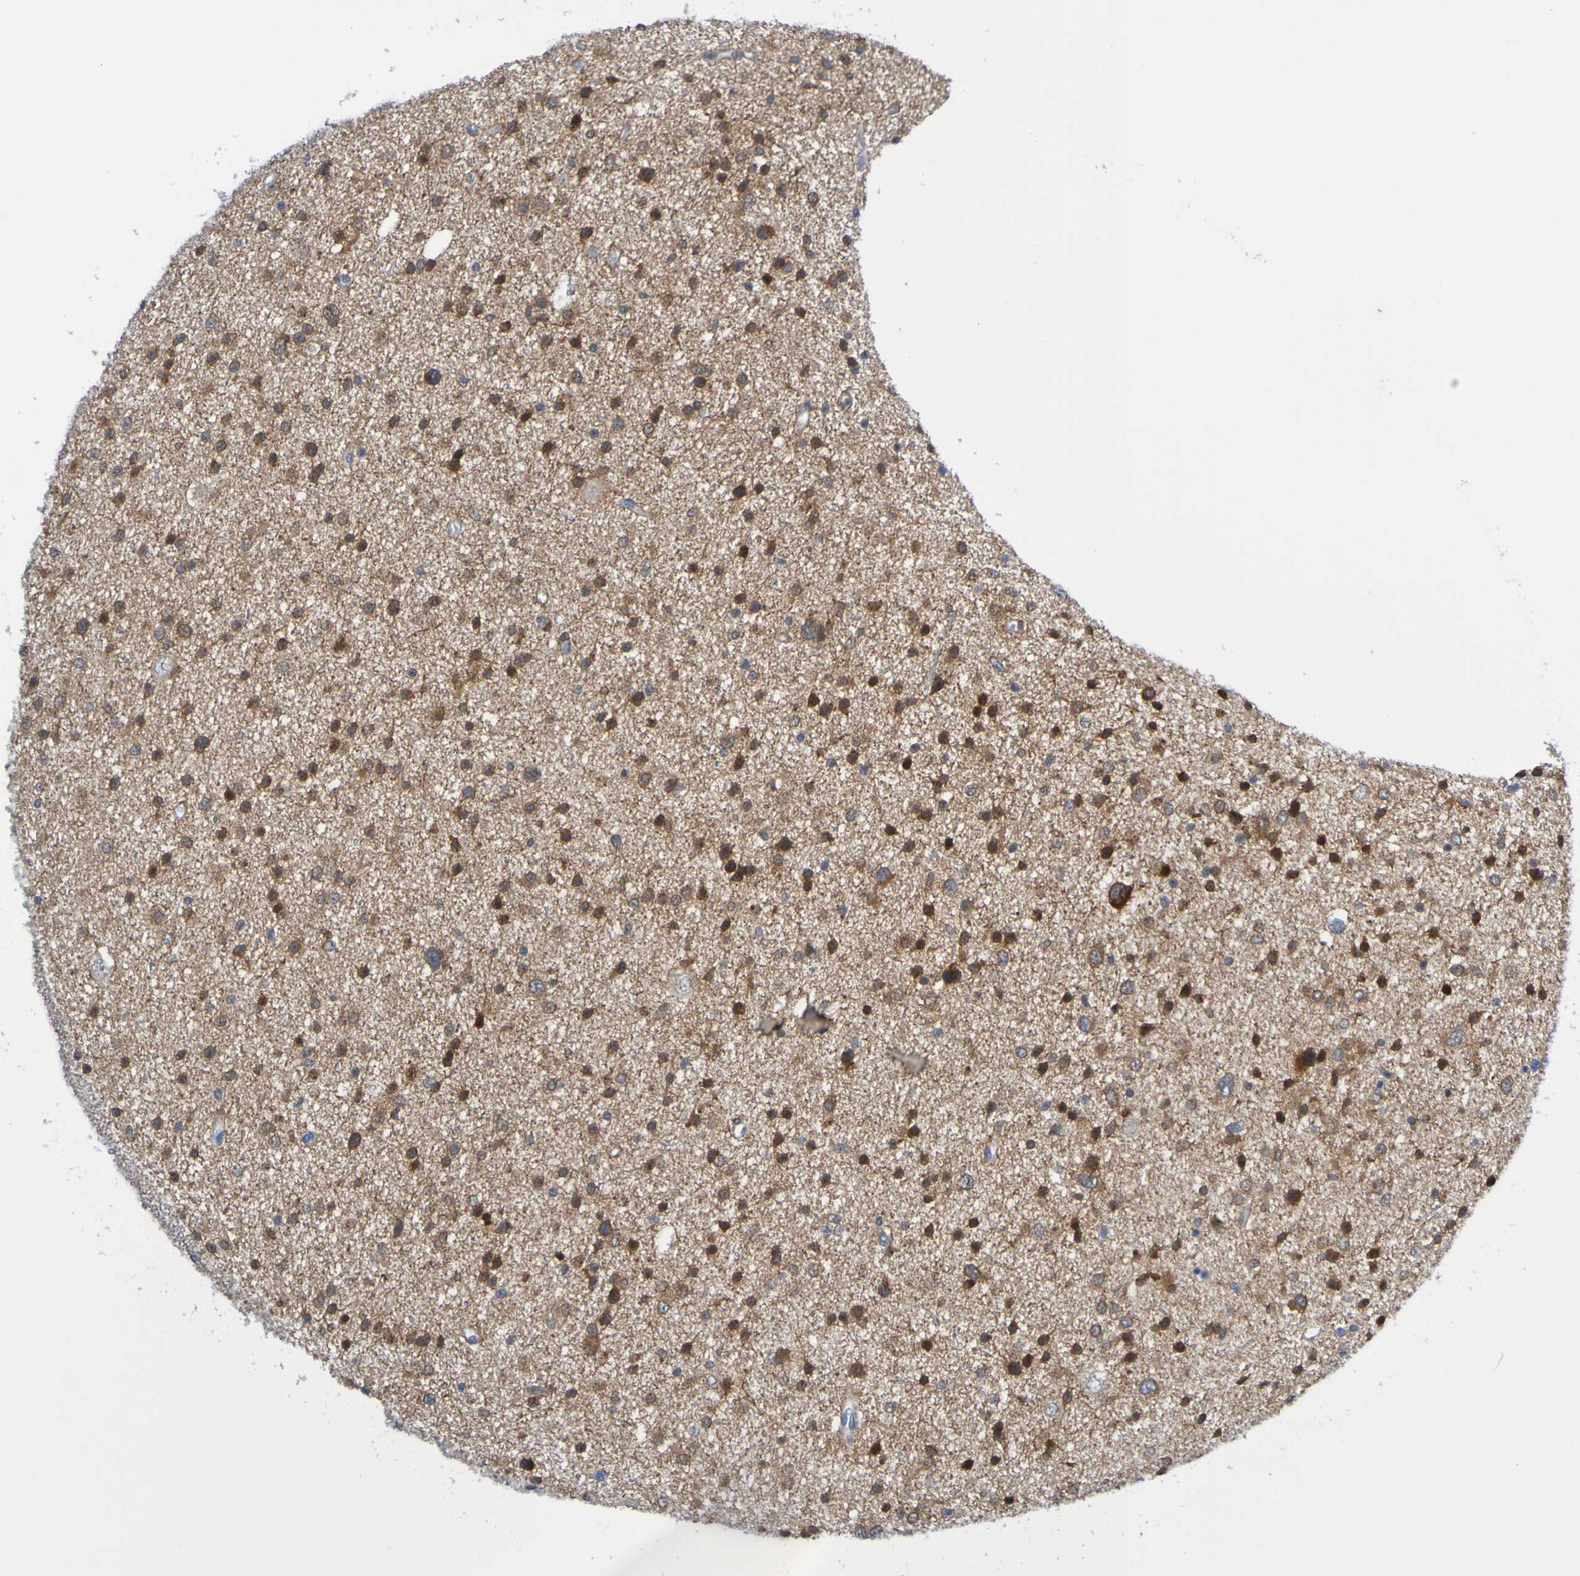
{"staining": {"intensity": "moderate", "quantity": ">75%", "location": "cytoplasmic/membranous"}, "tissue": "glioma", "cell_type": "Tumor cells", "image_type": "cancer", "snomed": [{"axis": "morphology", "description": "Glioma, malignant, Low grade"}, {"axis": "topography", "description": "Brain"}], "caption": "A brown stain highlights moderate cytoplasmic/membranous staining of a protein in human glioma tumor cells. The protein of interest is stained brown, and the nuclei are stained in blue (DAB (3,3'-diaminobenzidine) IHC with brightfield microscopy, high magnification).", "gene": "ATIC", "patient": {"sex": "female", "age": 37}}